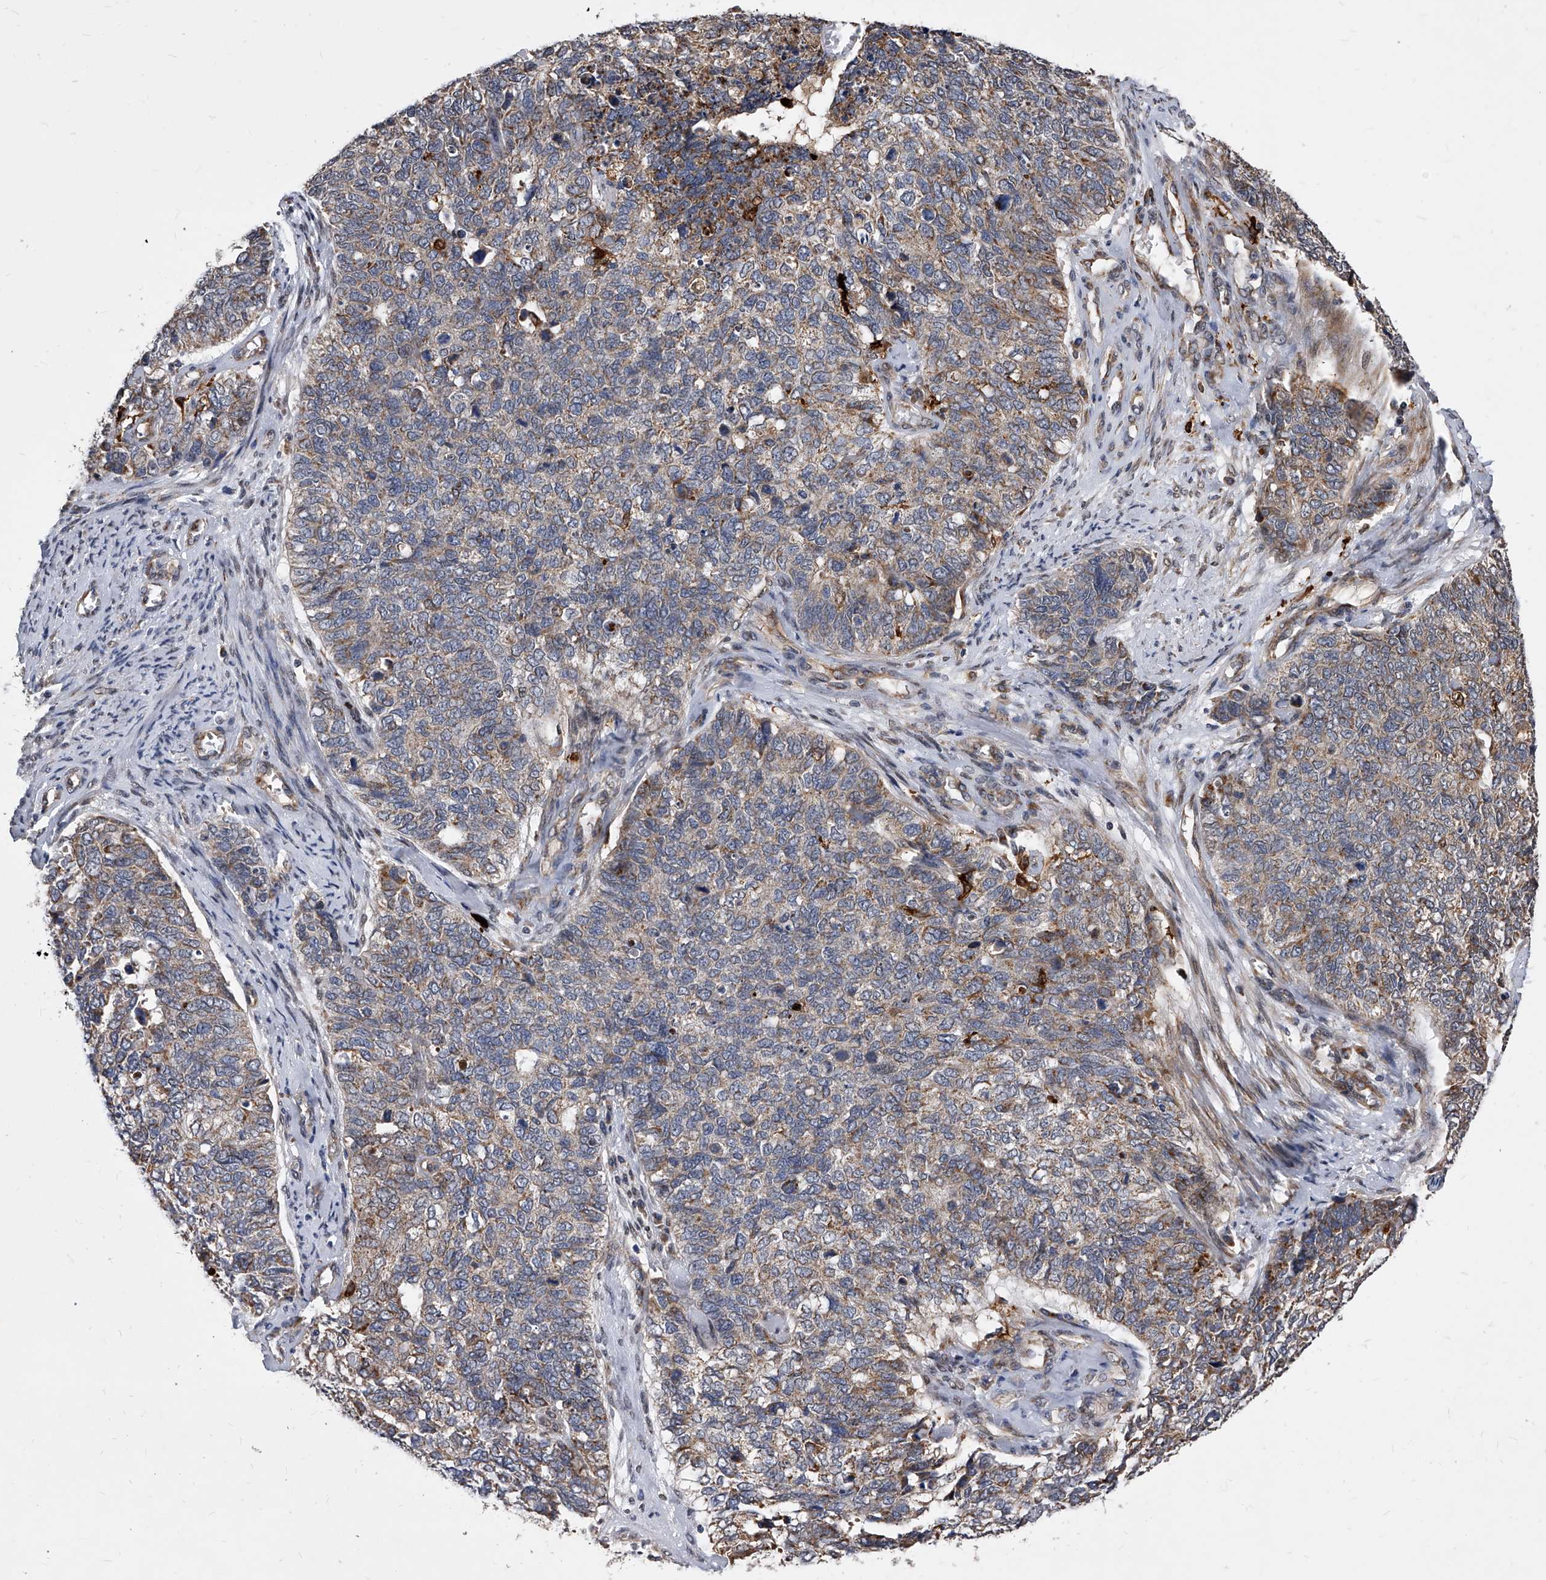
{"staining": {"intensity": "weak", "quantity": "25%-75%", "location": "cytoplasmic/membranous"}, "tissue": "cervical cancer", "cell_type": "Tumor cells", "image_type": "cancer", "snomed": [{"axis": "morphology", "description": "Squamous cell carcinoma, NOS"}, {"axis": "topography", "description": "Cervix"}], "caption": "A micrograph of human cervical cancer (squamous cell carcinoma) stained for a protein exhibits weak cytoplasmic/membranous brown staining in tumor cells.", "gene": "SOBP", "patient": {"sex": "female", "age": 63}}